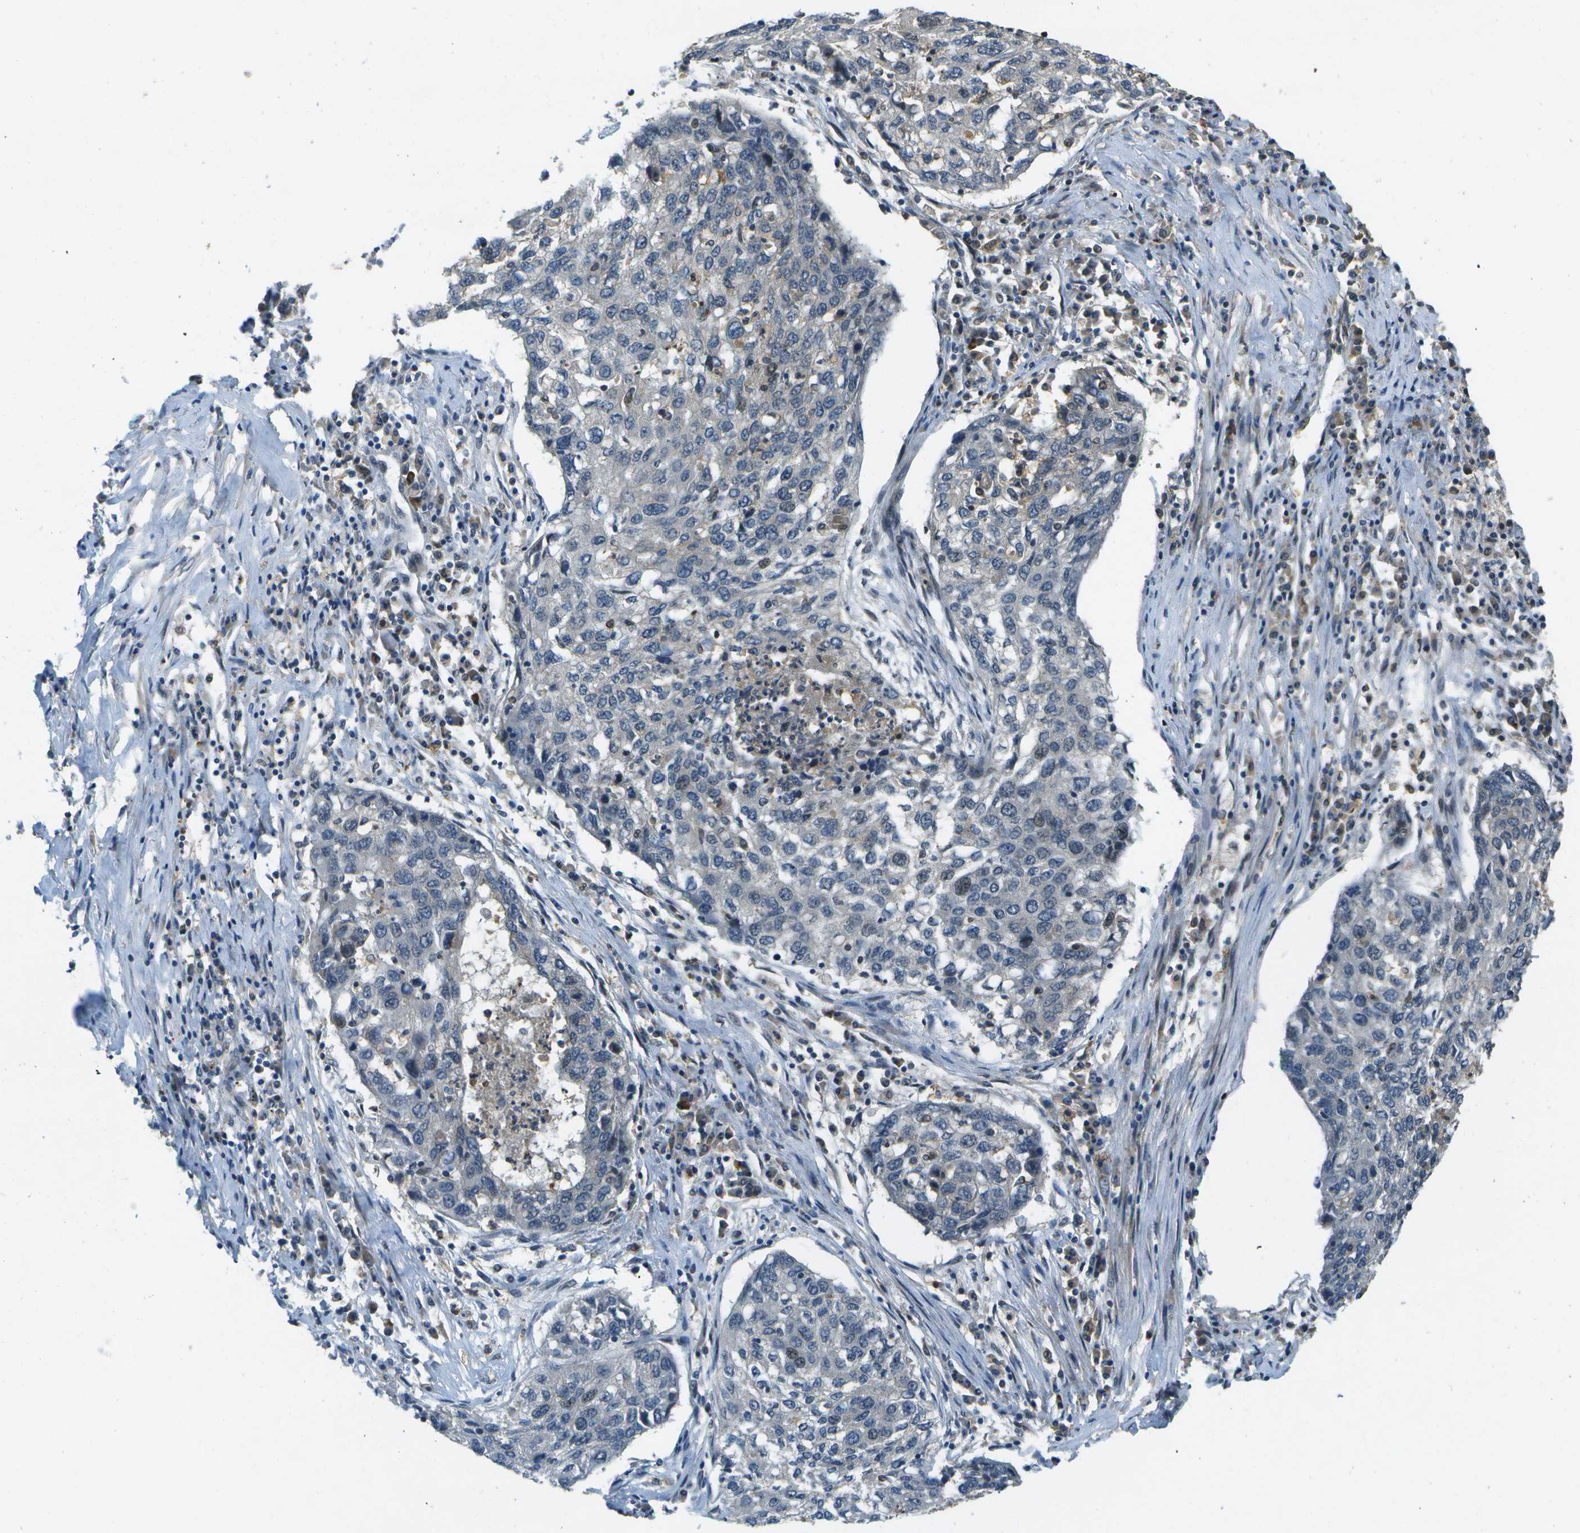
{"staining": {"intensity": "weak", "quantity": "<25%", "location": "nuclear"}, "tissue": "lung cancer", "cell_type": "Tumor cells", "image_type": "cancer", "snomed": [{"axis": "morphology", "description": "Squamous cell carcinoma, NOS"}, {"axis": "topography", "description": "Lung"}], "caption": "Micrograph shows no significant protein expression in tumor cells of squamous cell carcinoma (lung).", "gene": "GANC", "patient": {"sex": "female", "age": 63}}